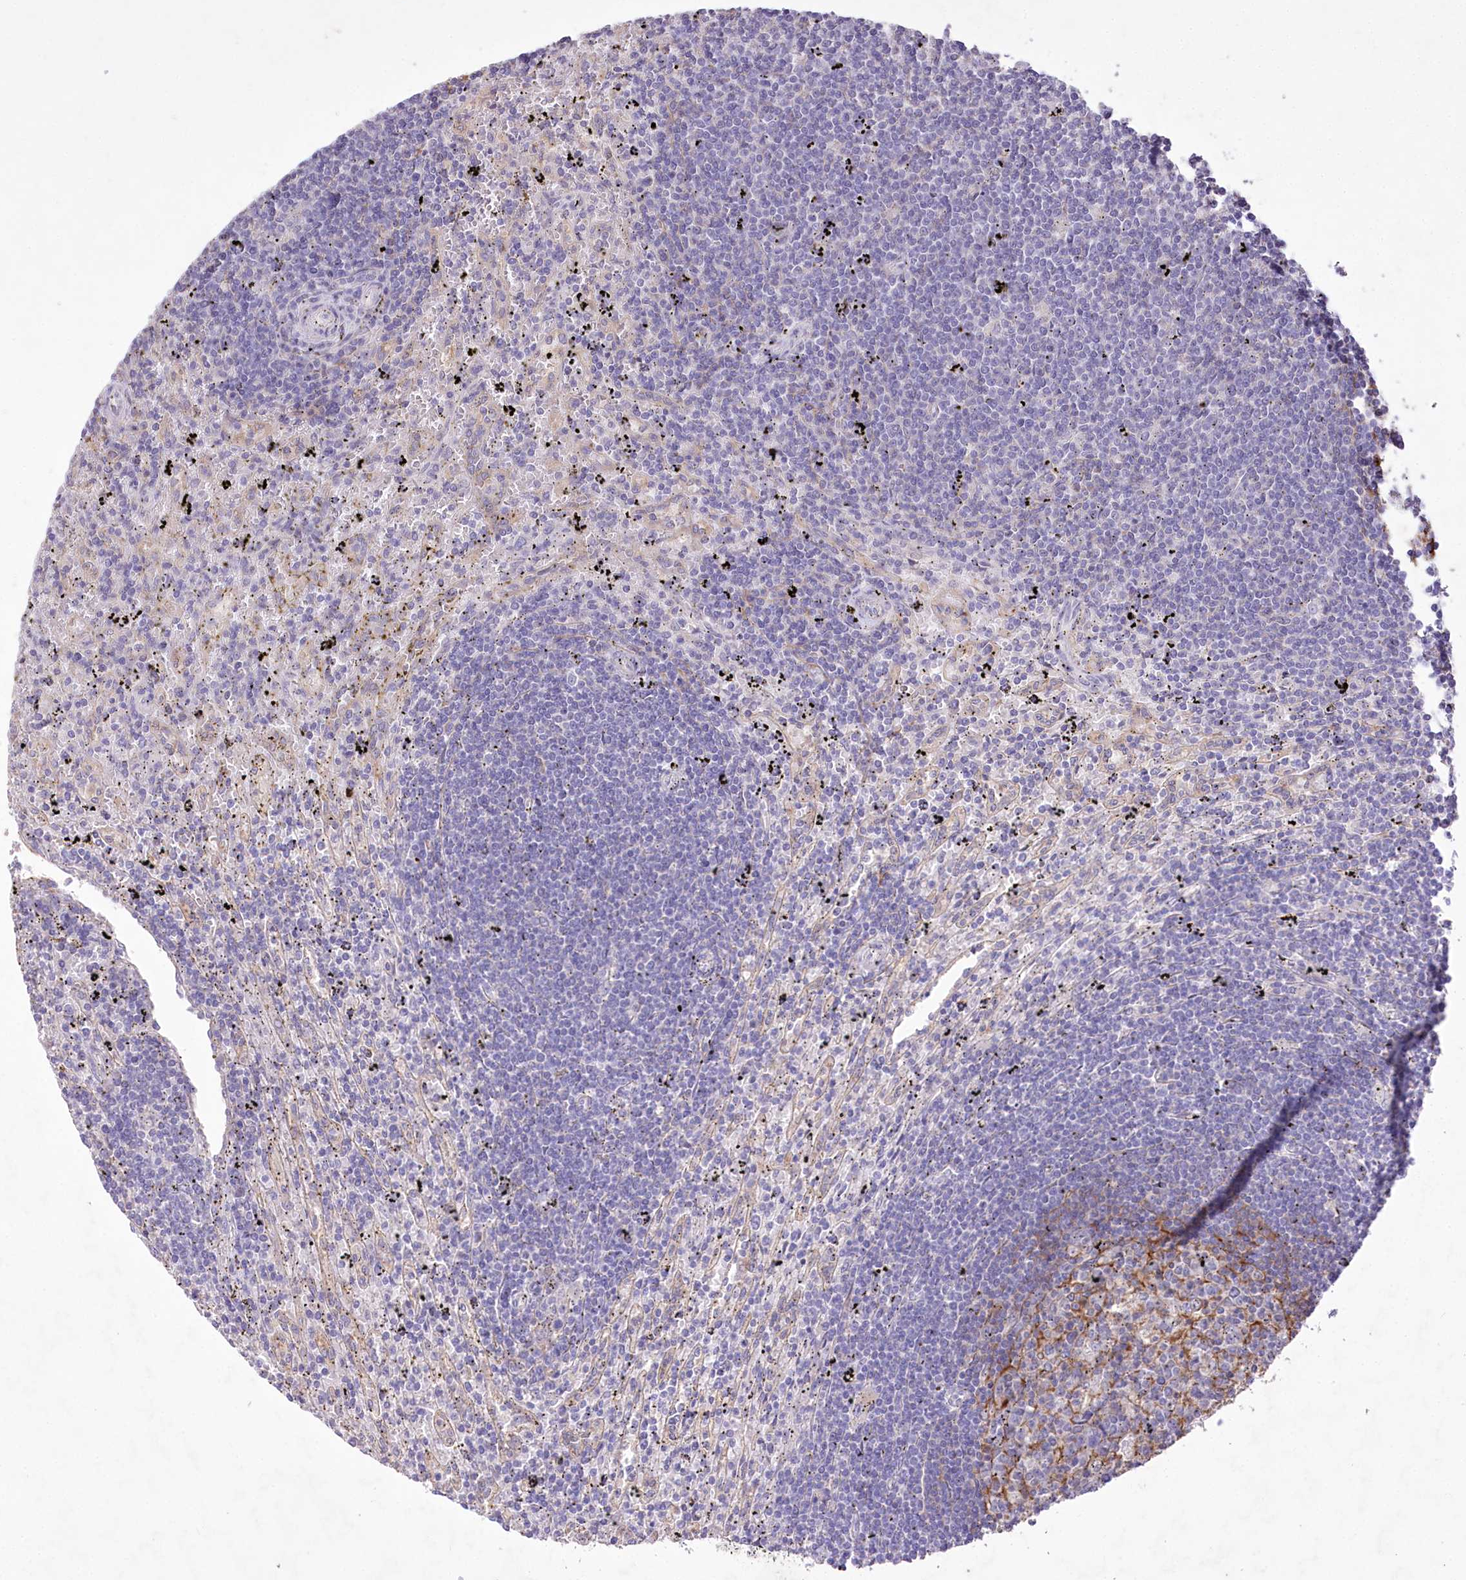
{"staining": {"intensity": "negative", "quantity": "none", "location": "none"}, "tissue": "lymphoma", "cell_type": "Tumor cells", "image_type": "cancer", "snomed": [{"axis": "morphology", "description": "Malignant lymphoma, non-Hodgkin's type, Low grade"}, {"axis": "topography", "description": "Spleen"}], "caption": "IHC of human low-grade malignant lymphoma, non-Hodgkin's type shows no staining in tumor cells. (Stains: DAB (3,3'-diaminobenzidine) immunohistochemistry with hematoxylin counter stain, Microscopy: brightfield microscopy at high magnification).", "gene": "ENPP1", "patient": {"sex": "male", "age": 76}}